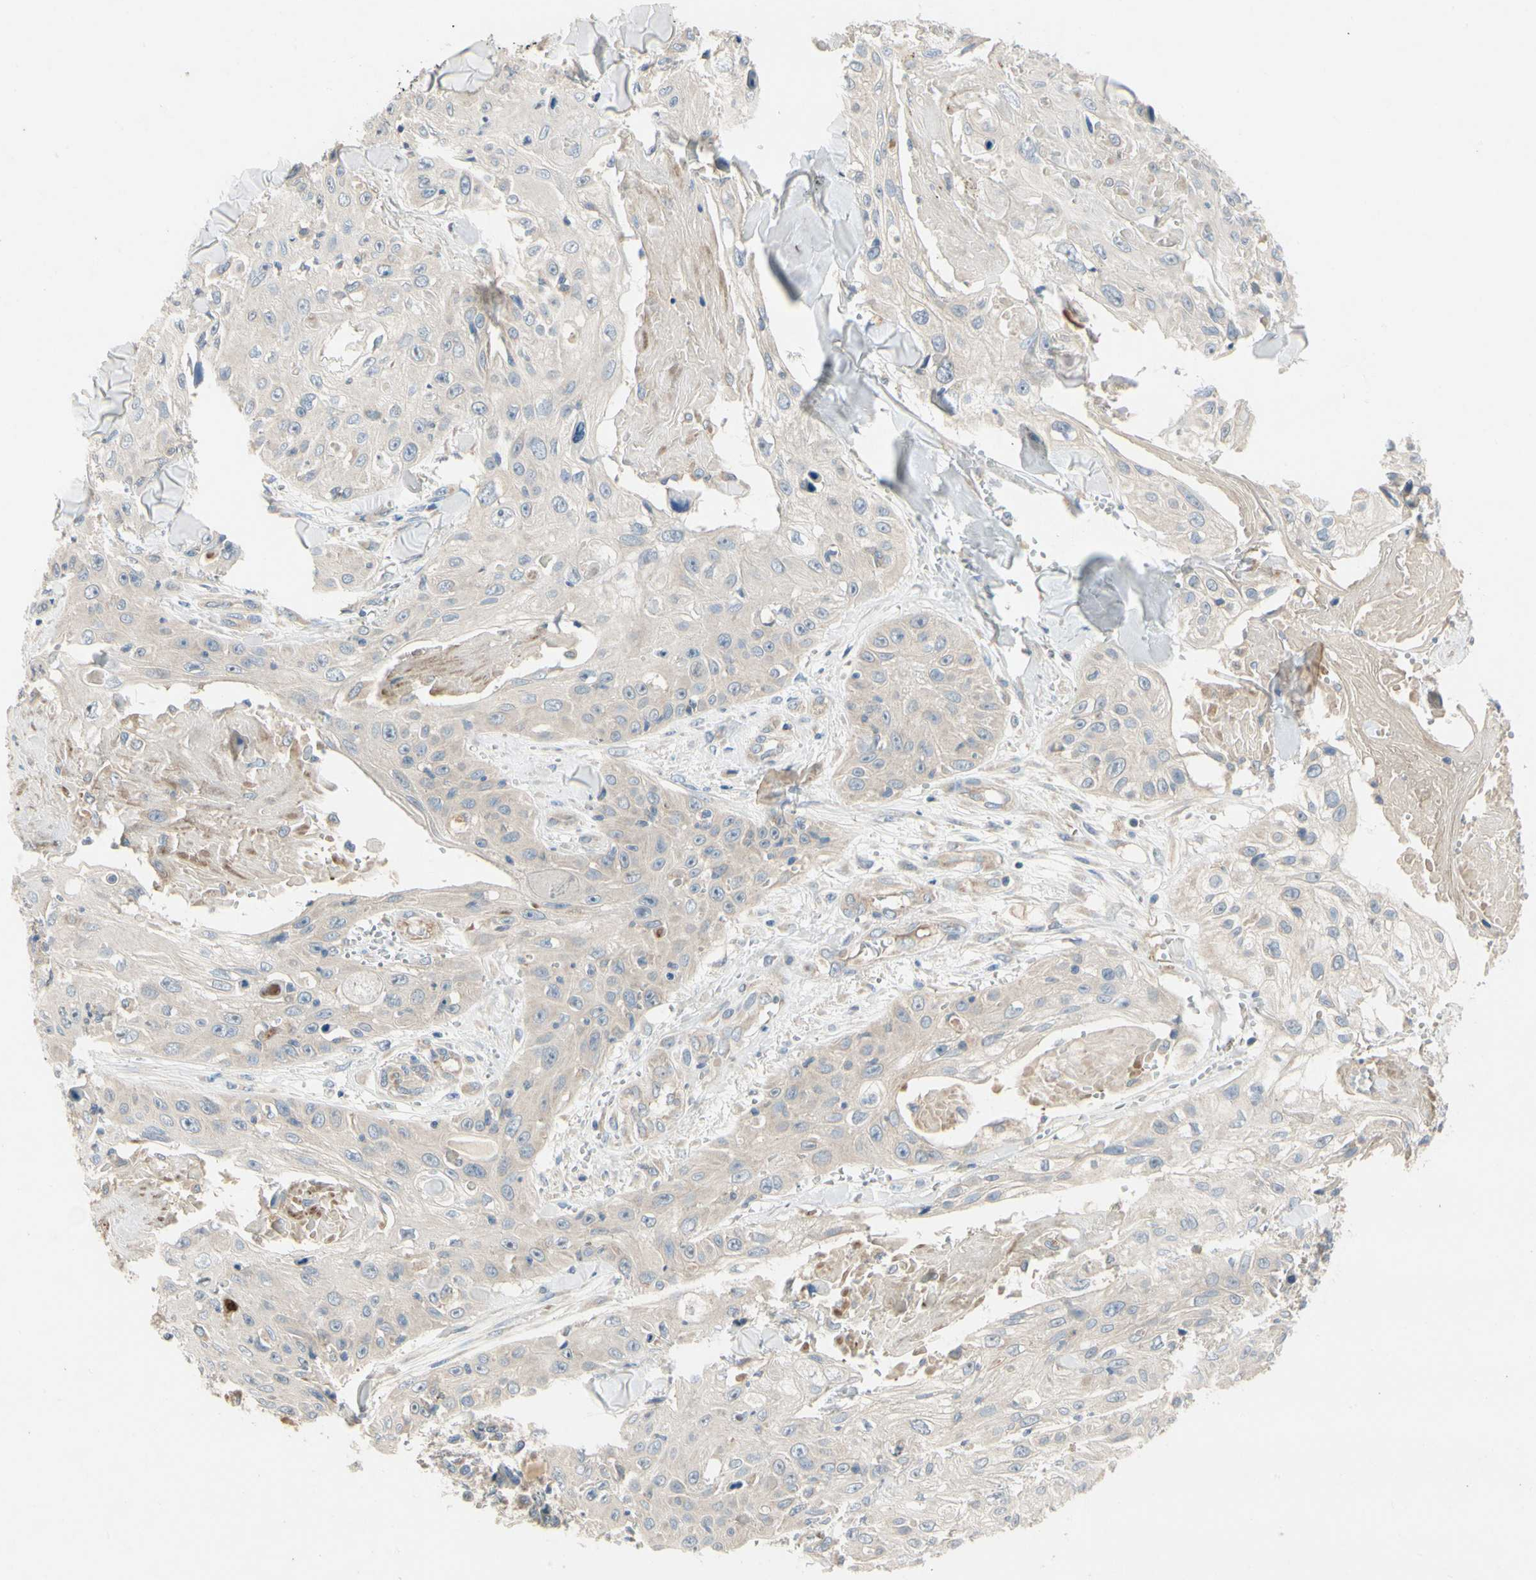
{"staining": {"intensity": "negative", "quantity": "none", "location": "none"}, "tissue": "skin cancer", "cell_type": "Tumor cells", "image_type": "cancer", "snomed": [{"axis": "morphology", "description": "Squamous cell carcinoma, NOS"}, {"axis": "topography", "description": "Skin"}], "caption": "The IHC micrograph has no significant staining in tumor cells of skin cancer (squamous cell carcinoma) tissue. Nuclei are stained in blue.", "gene": "KLHDC8B", "patient": {"sex": "male", "age": 86}}